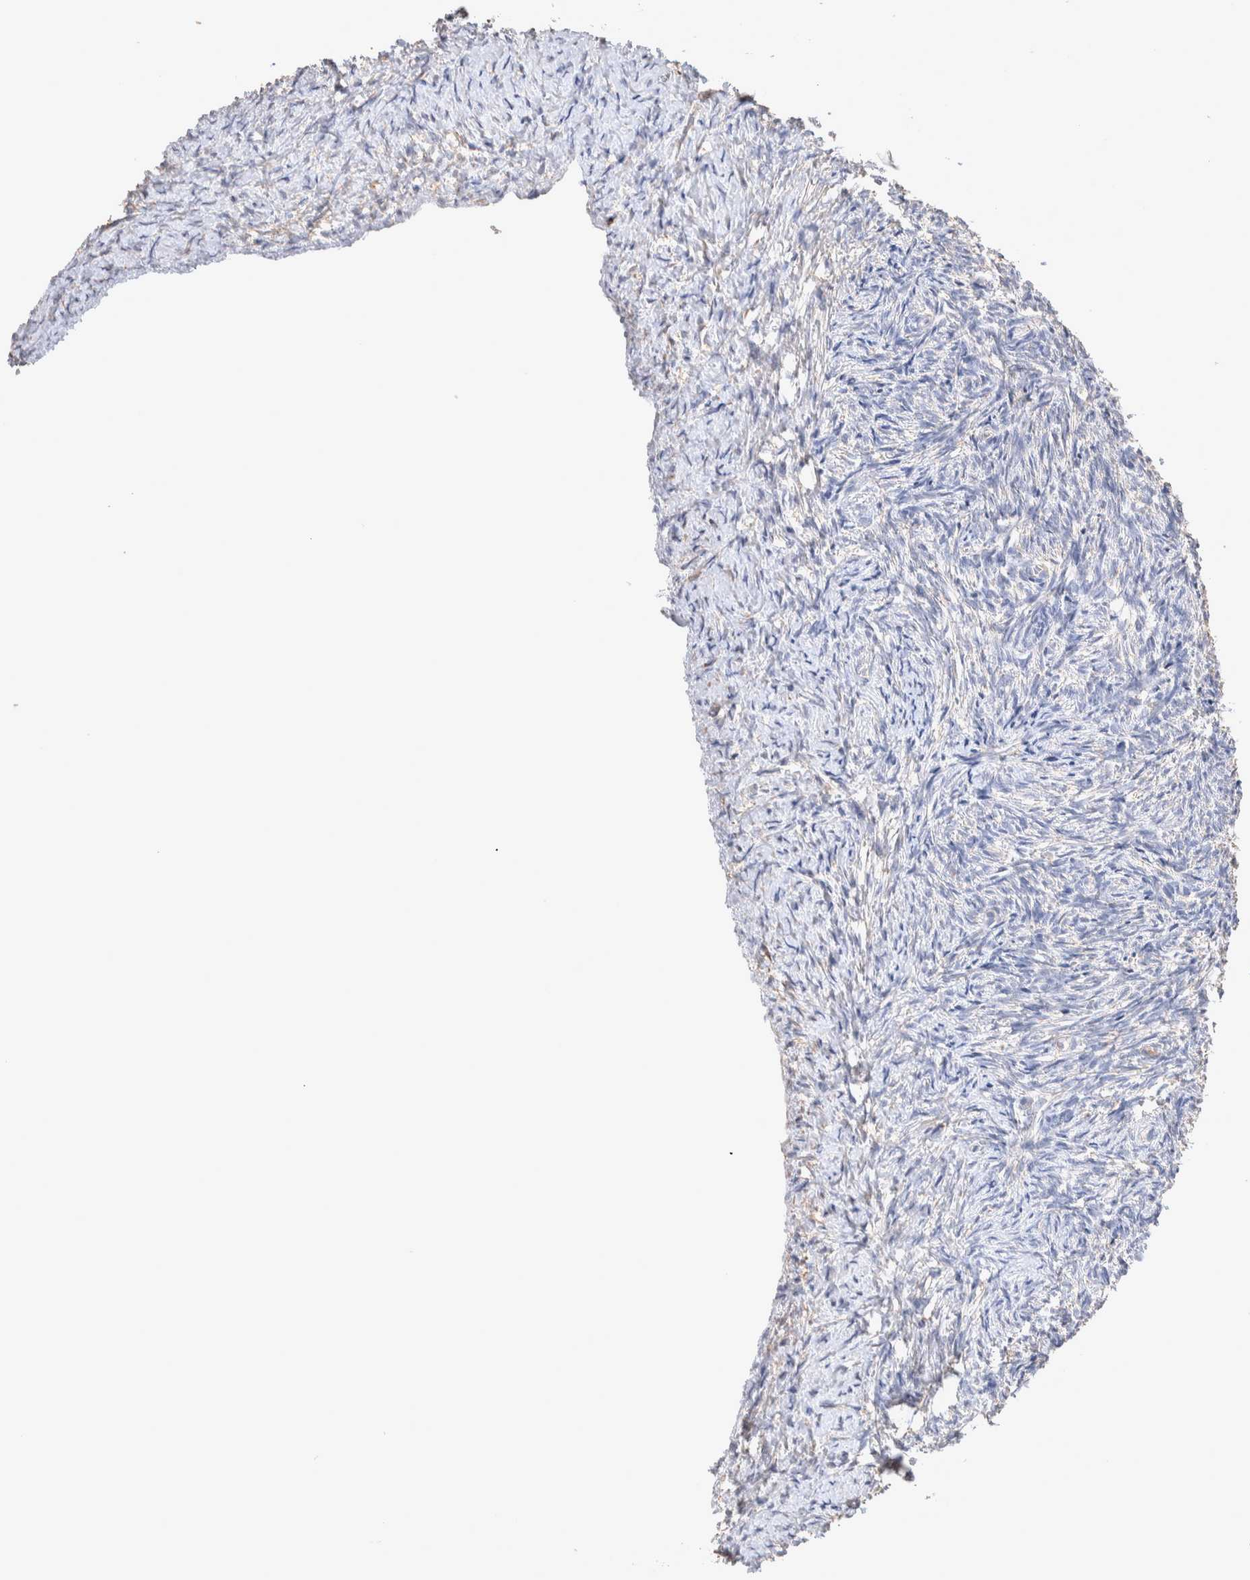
{"staining": {"intensity": "weak", "quantity": ">75%", "location": "cytoplasmic/membranous"}, "tissue": "ovary", "cell_type": "Follicle cells", "image_type": "normal", "snomed": [{"axis": "morphology", "description": "Normal tissue, NOS"}, {"axis": "topography", "description": "Ovary"}], "caption": "Protein analysis of benign ovary shows weak cytoplasmic/membranous positivity in approximately >75% of follicle cells.", "gene": "FFAR2", "patient": {"sex": "female", "age": 41}}